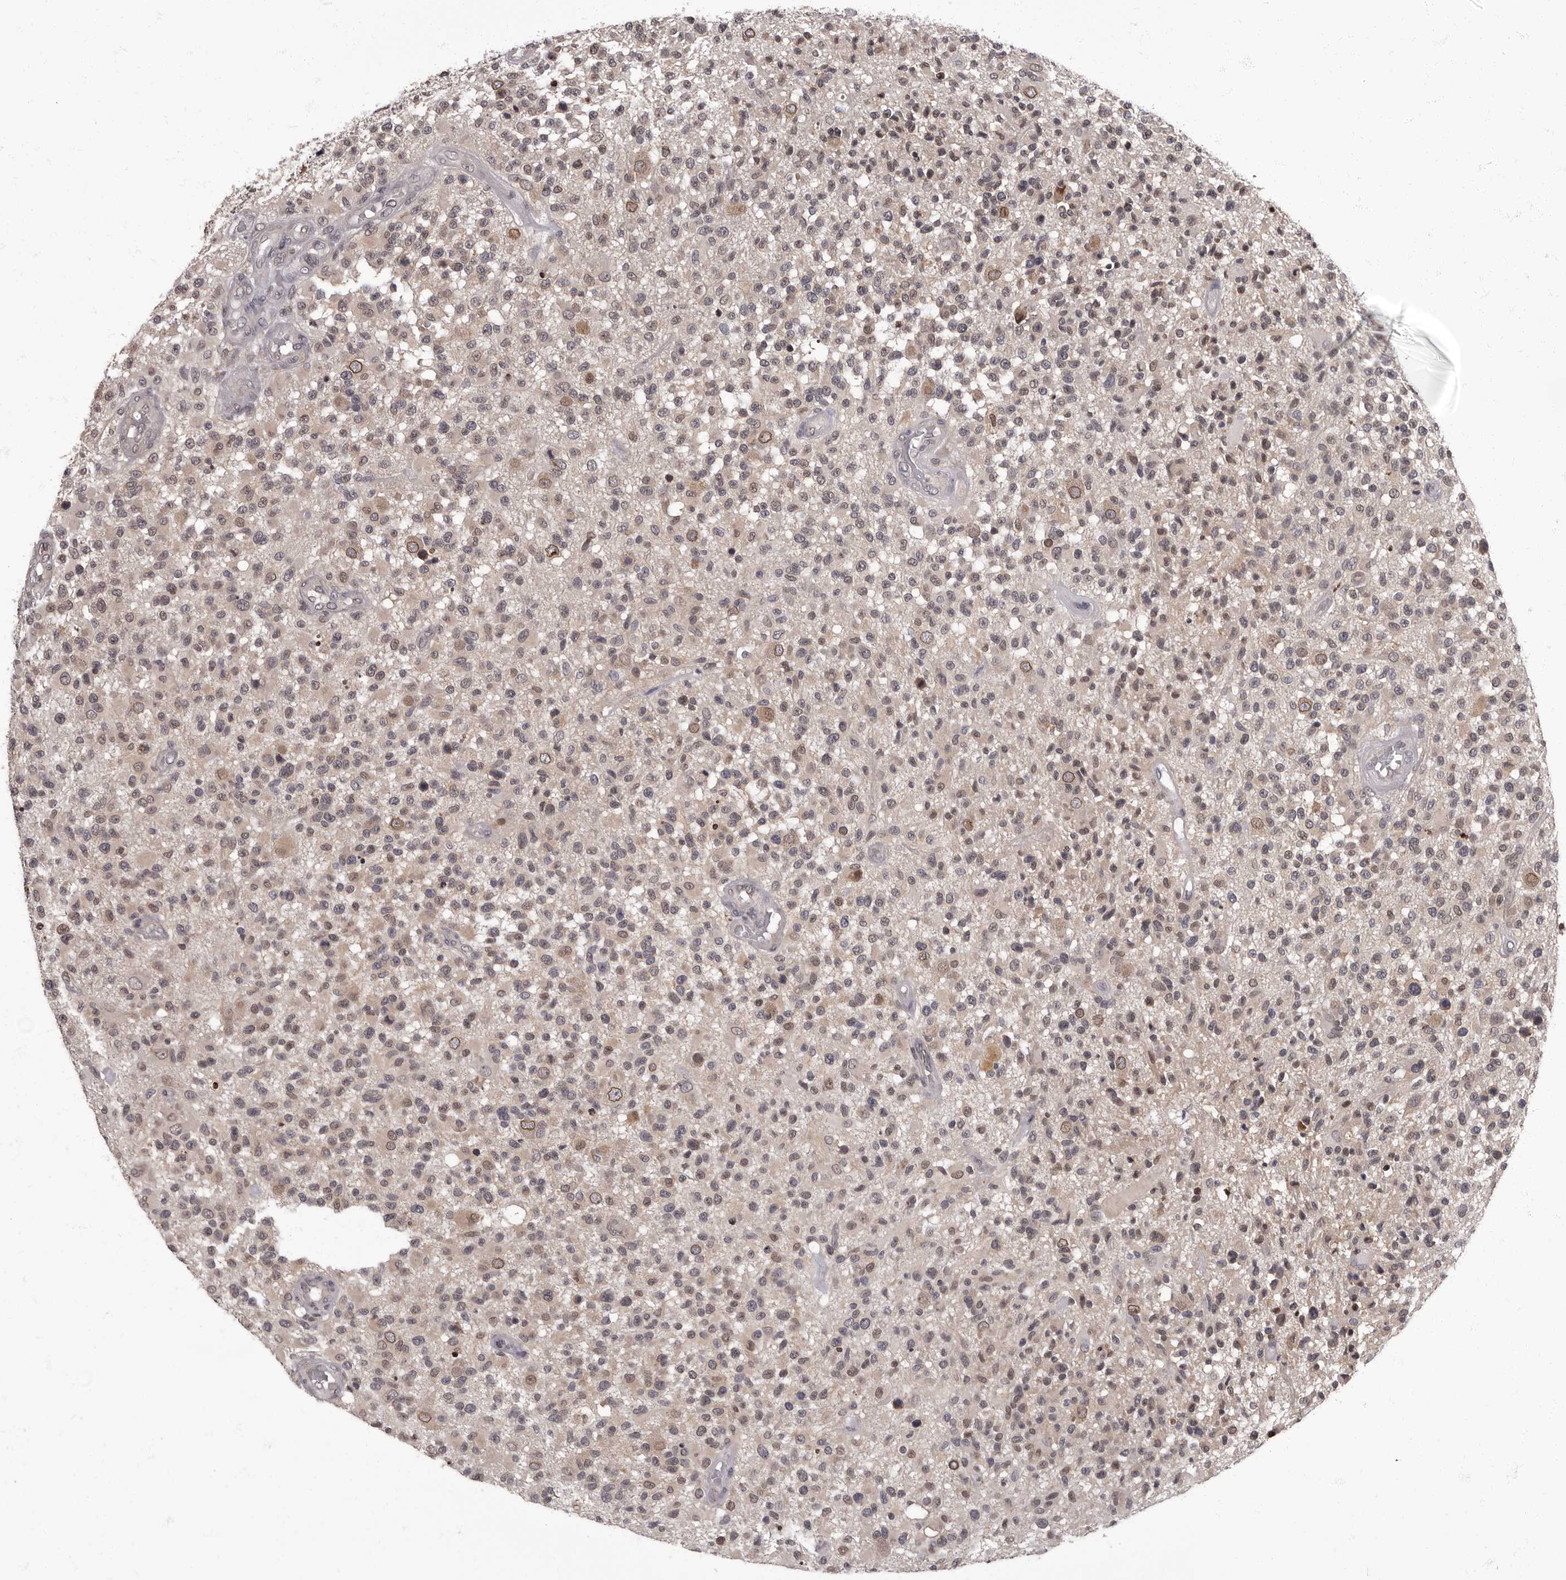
{"staining": {"intensity": "weak", "quantity": ">75%", "location": "nuclear"}, "tissue": "glioma", "cell_type": "Tumor cells", "image_type": "cancer", "snomed": [{"axis": "morphology", "description": "Glioma, malignant, High grade"}, {"axis": "morphology", "description": "Glioblastoma, NOS"}, {"axis": "topography", "description": "Brain"}], "caption": "Malignant high-grade glioma stained with immunohistochemistry reveals weak nuclear positivity in approximately >75% of tumor cells.", "gene": "C1orf50", "patient": {"sex": "male", "age": 60}}